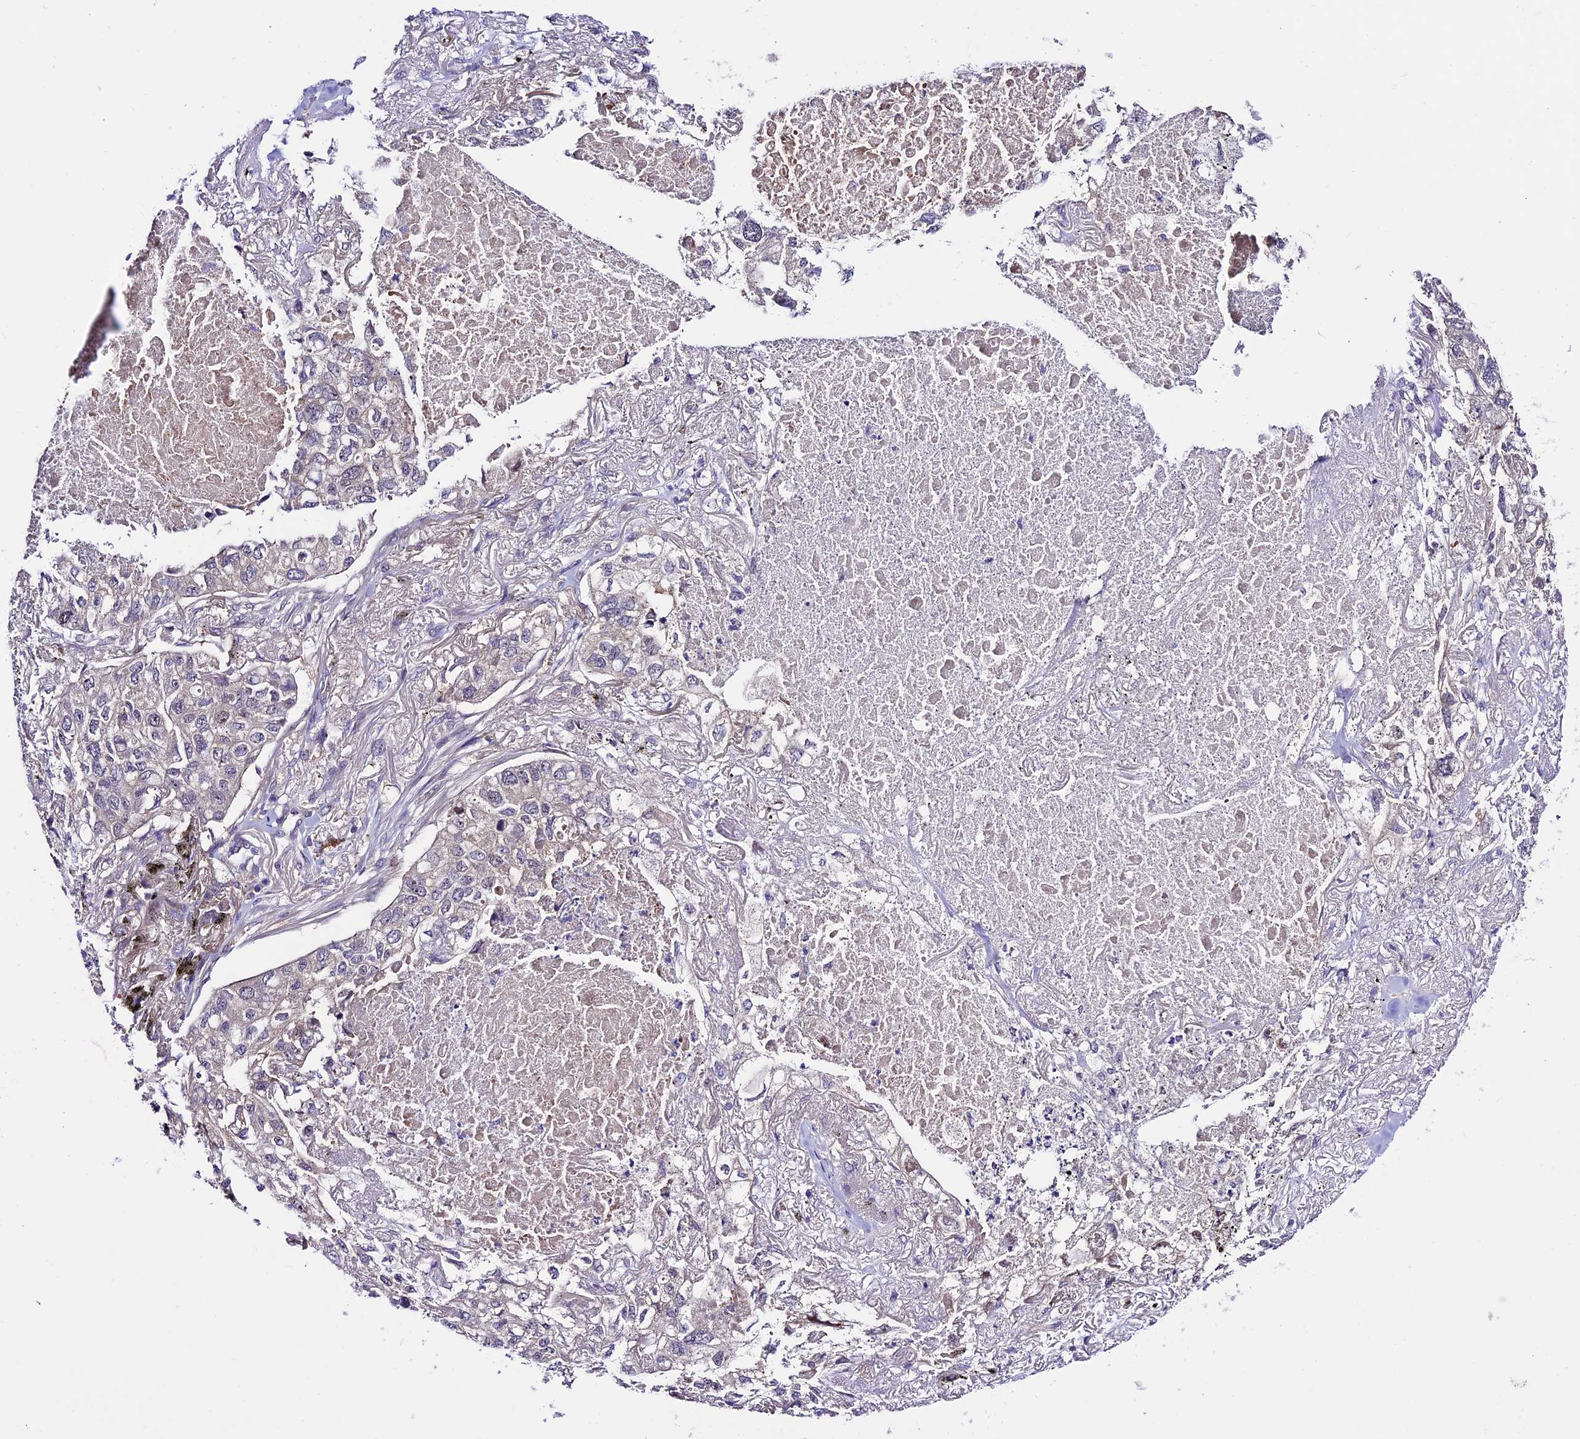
{"staining": {"intensity": "negative", "quantity": "none", "location": "none"}, "tissue": "lung cancer", "cell_type": "Tumor cells", "image_type": "cancer", "snomed": [{"axis": "morphology", "description": "Adenocarcinoma, NOS"}, {"axis": "topography", "description": "Lung"}], "caption": "Tumor cells are negative for brown protein staining in lung cancer.", "gene": "XKR7", "patient": {"sex": "male", "age": 65}}